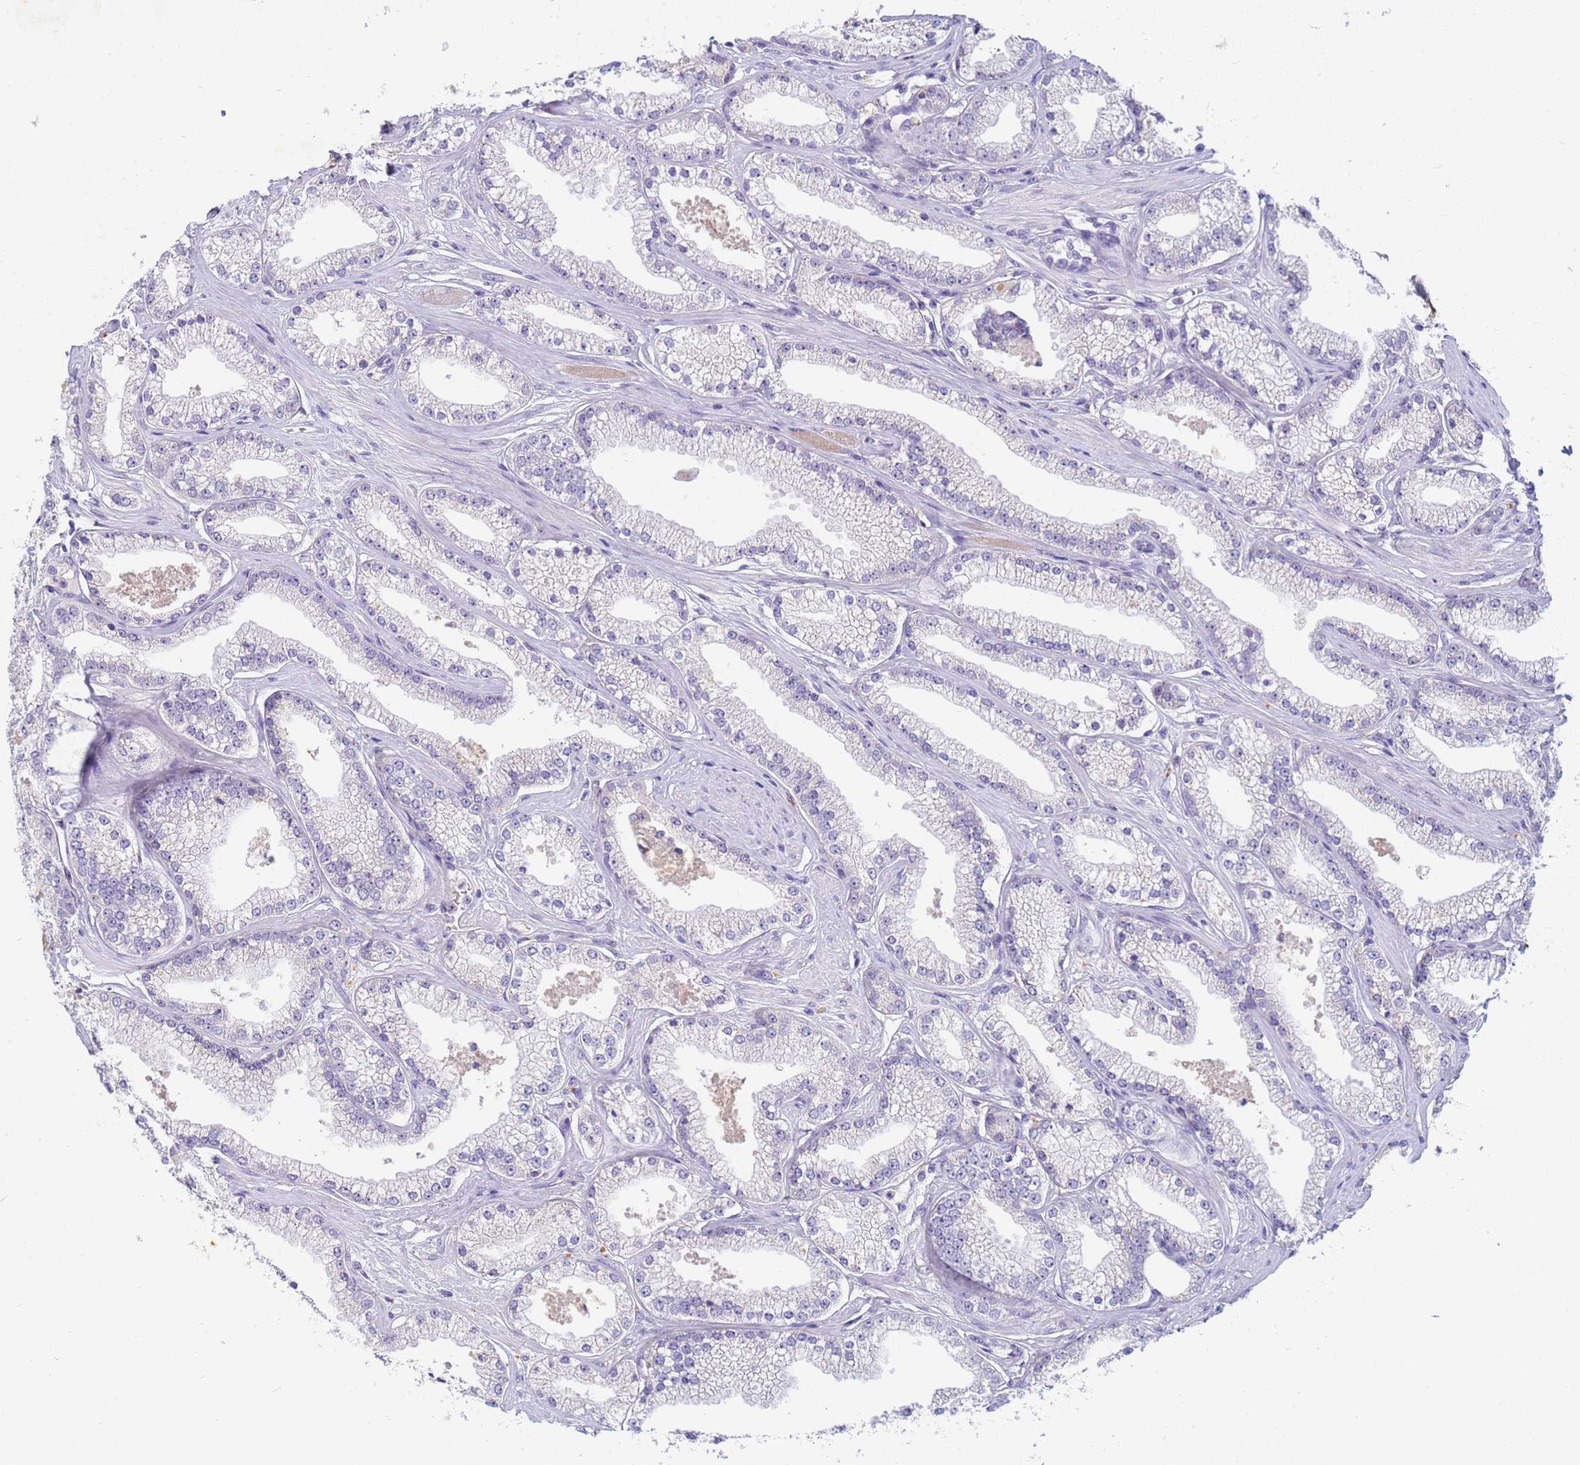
{"staining": {"intensity": "negative", "quantity": "none", "location": "none"}, "tissue": "prostate cancer", "cell_type": "Tumor cells", "image_type": "cancer", "snomed": [{"axis": "morphology", "description": "Adenocarcinoma, High grade"}, {"axis": "topography", "description": "Prostate"}], "caption": "This micrograph is of prostate cancer stained with immunohistochemistry (IHC) to label a protein in brown with the nuclei are counter-stained blue. There is no expression in tumor cells. Brightfield microscopy of immunohistochemistry (IHC) stained with DAB (brown) and hematoxylin (blue), captured at high magnification.", "gene": "B3GNT8", "patient": {"sex": "male", "age": 67}}